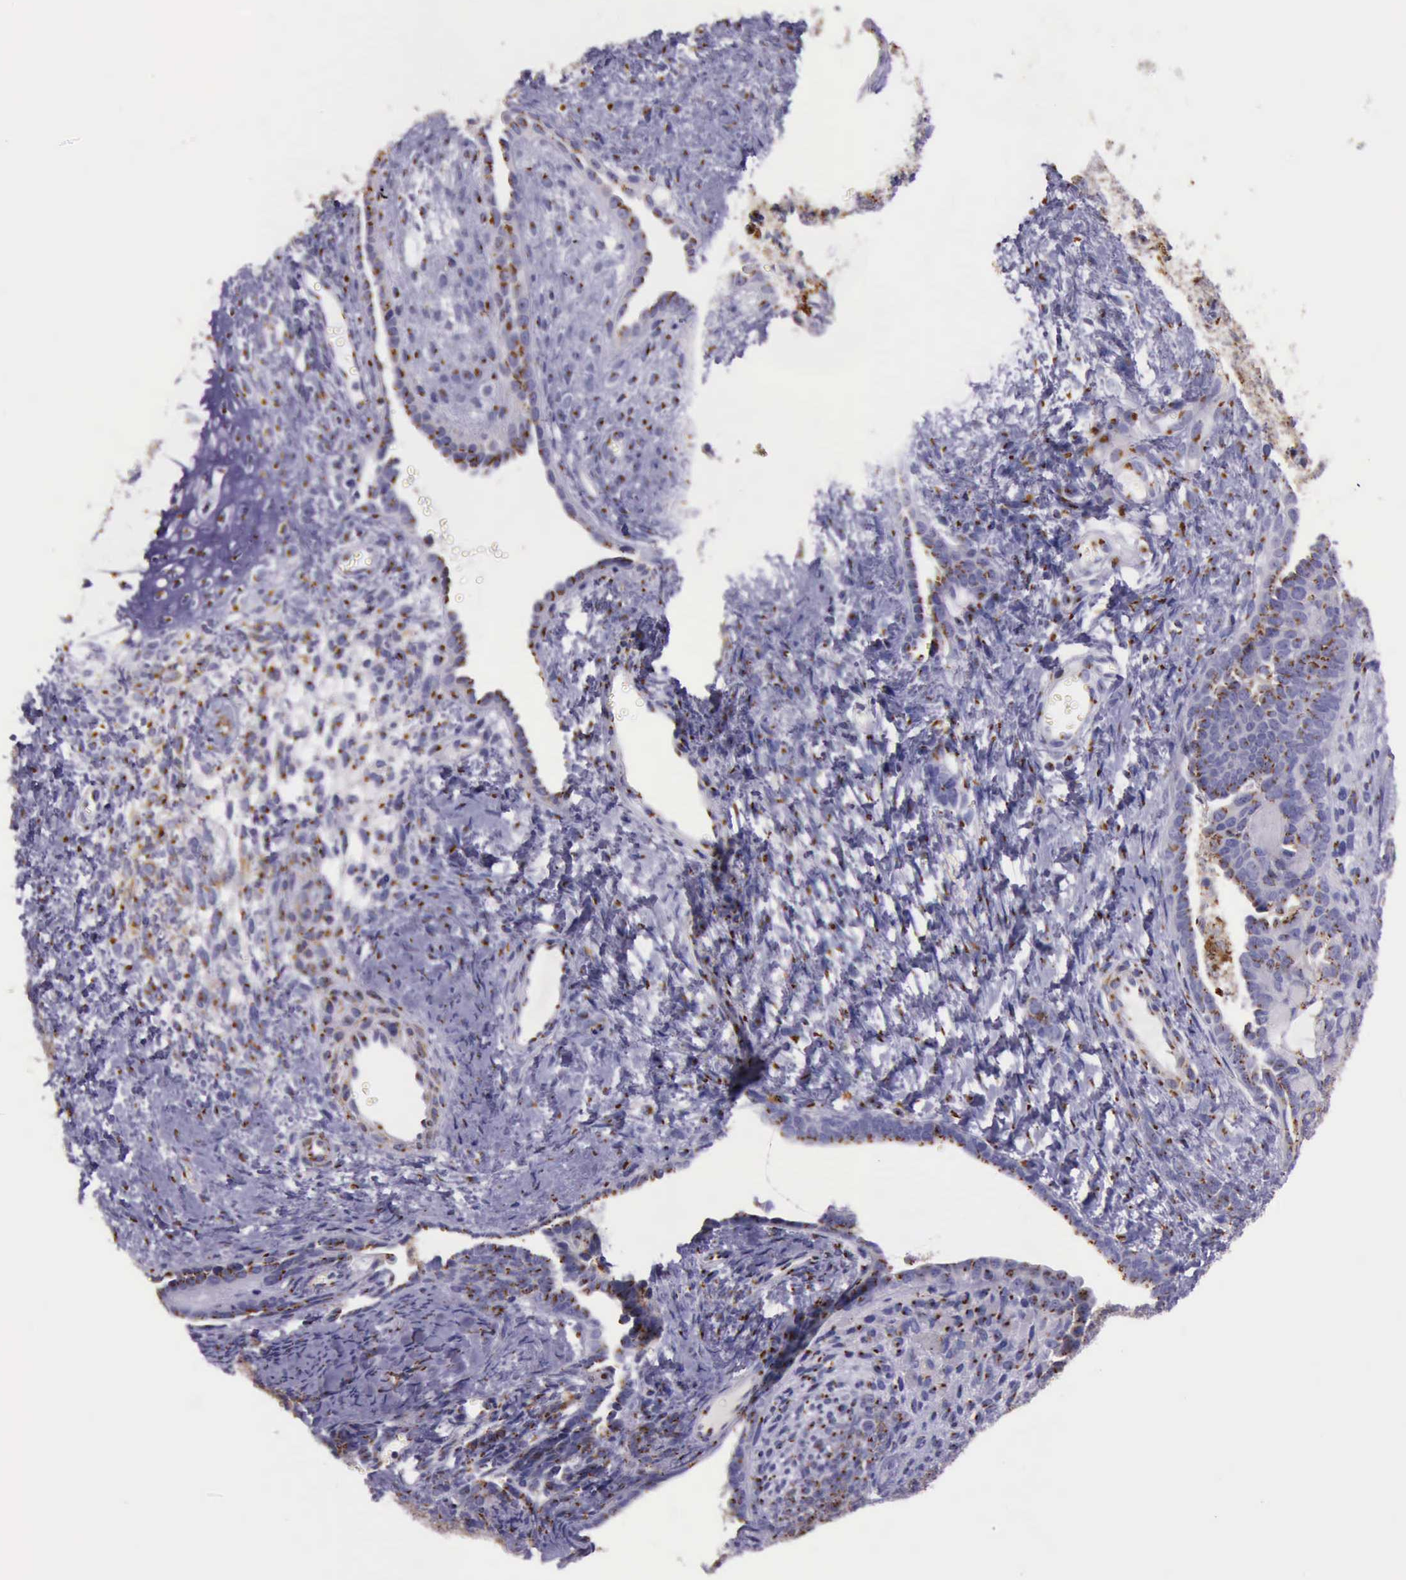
{"staining": {"intensity": "strong", "quantity": ">75%", "location": "cytoplasmic/membranous"}, "tissue": "endometrial cancer", "cell_type": "Tumor cells", "image_type": "cancer", "snomed": [{"axis": "morphology", "description": "Neoplasm, malignant, NOS"}, {"axis": "topography", "description": "Endometrium"}], "caption": "Immunohistochemical staining of endometrial cancer (neoplasm (malignant)) exhibits high levels of strong cytoplasmic/membranous expression in about >75% of tumor cells.", "gene": "GOLGA5", "patient": {"sex": "female", "age": 74}}